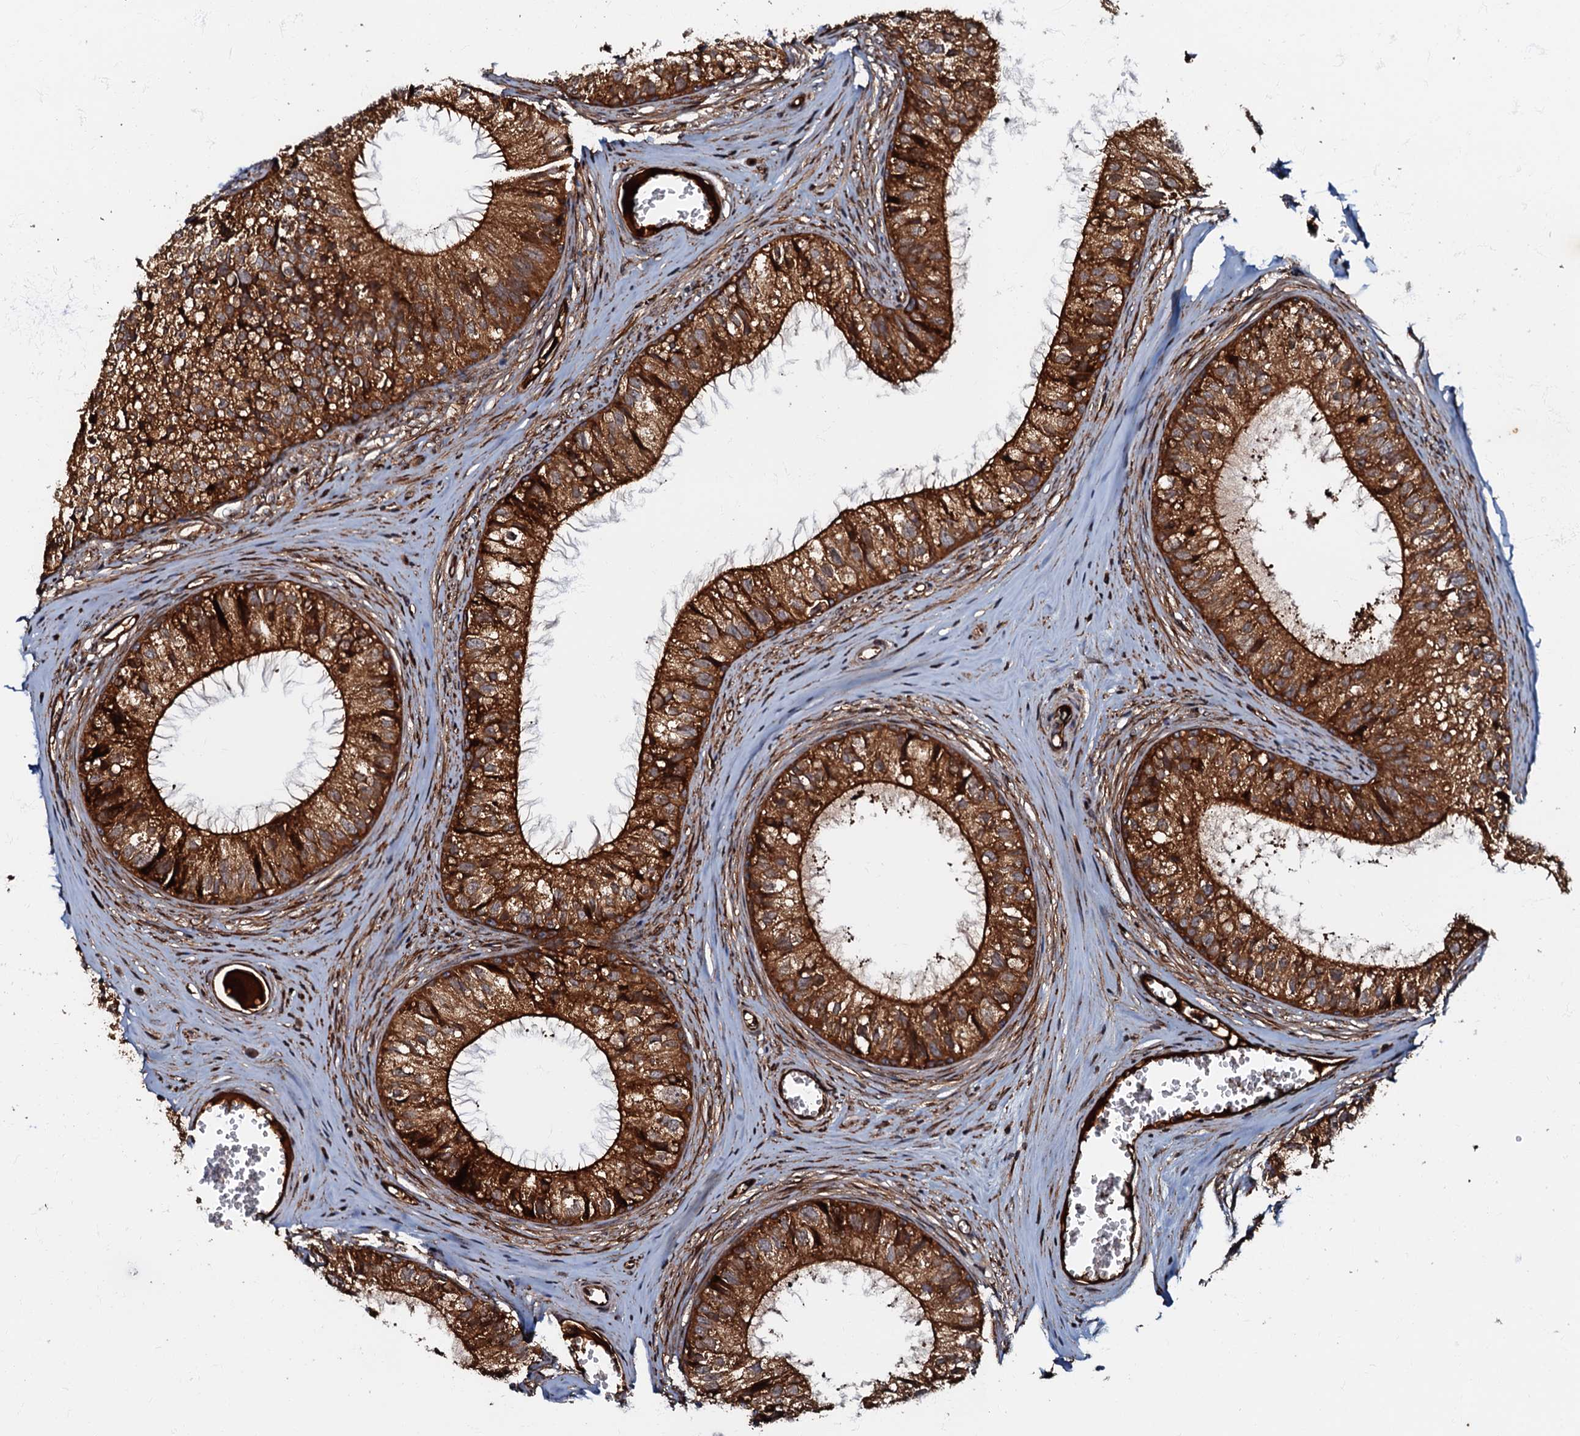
{"staining": {"intensity": "strong", "quantity": ">75%", "location": "cytoplasmic/membranous"}, "tissue": "epididymis", "cell_type": "Glandular cells", "image_type": "normal", "snomed": [{"axis": "morphology", "description": "Normal tissue, NOS"}, {"axis": "topography", "description": "Epididymis"}], "caption": "High-power microscopy captured an IHC photomicrograph of normal epididymis, revealing strong cytoplasmic/membranous positivity in about >75% of glandular cells.", "gene": "BLOC1S6", "patient": {"sex": "male", "age": 36}}